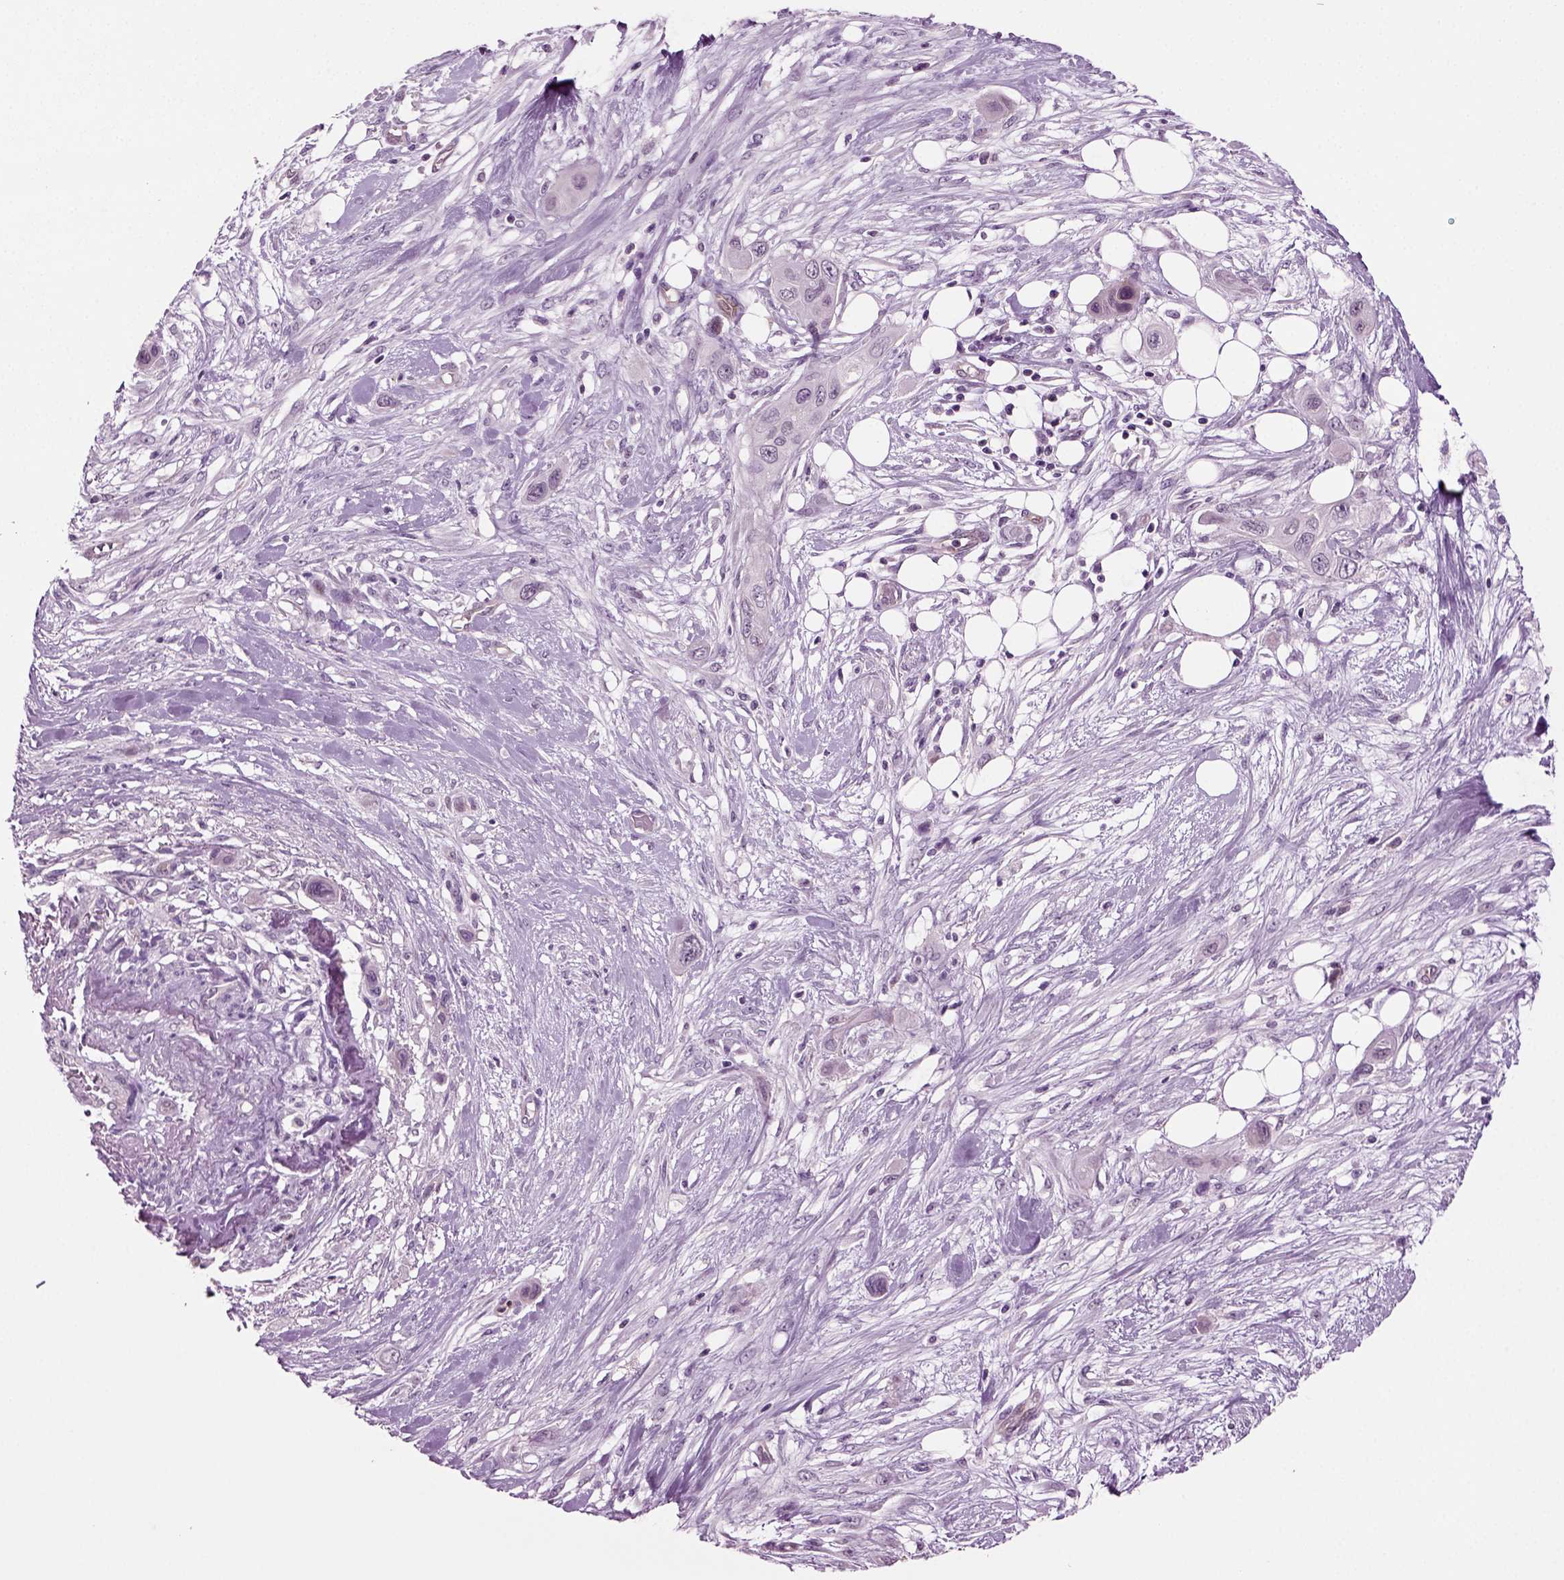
{"staining": {"intensity": "weak", "quantity": "<25%", "location": "cytoplasmic/membranous"}, "tissue": "skin cancer", "cell_type": "Tumor cells", "image_type": "cancer", "snomed": [{"axis": "morphology", "description": "Squamous cell carcinoma, NOS"}, {"axis": "topography", "description": "Skin"}], "caption": "Immunohistochemical staining of human skin cancer exhibits no significant staining in tumor cells.", "gene": "COL9A2", "patient": {"sex": "male", "age": 79}}